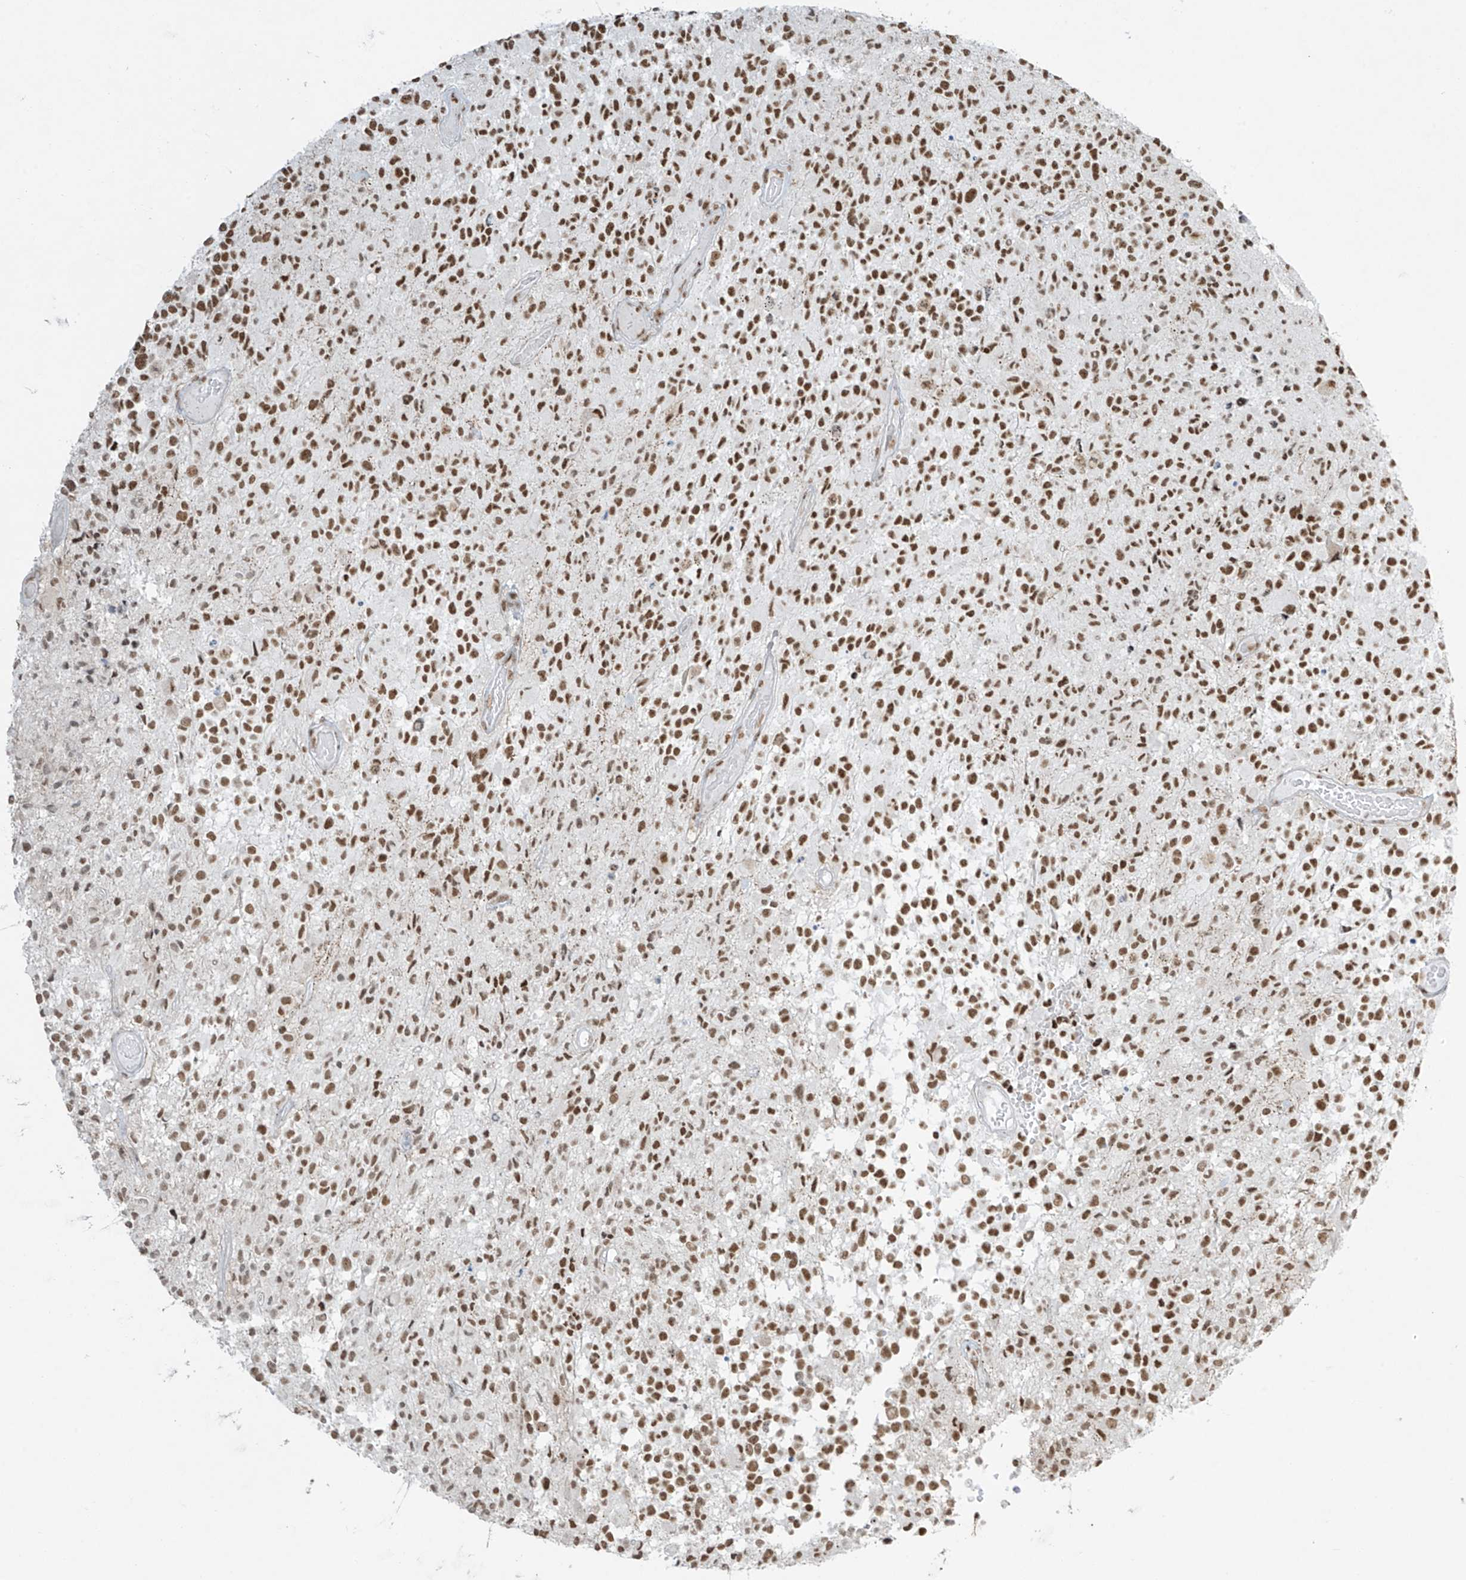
{"staining": {"intensity": "moderate", "quantity": ">75%", "location": "nuclear"}, "tissue": "glioma", "cell_type": "Tumor cells", "image_type": "cancer", "snomed": [{"axis": "morphology", "description": "Glioma, malignant, High grade"}, {"axis": "morphology", "description": "Glioblastoma, NOS"}, {"axis": "topography", "description": "Brain"}], "caption": "Protein staining of malignant glioma (high-grade) tissue shows moderate nuclear expression in about >75% of tumor cells.", "gene": "MS4A6A", "patient": {"sex": "male", "age": 60}}